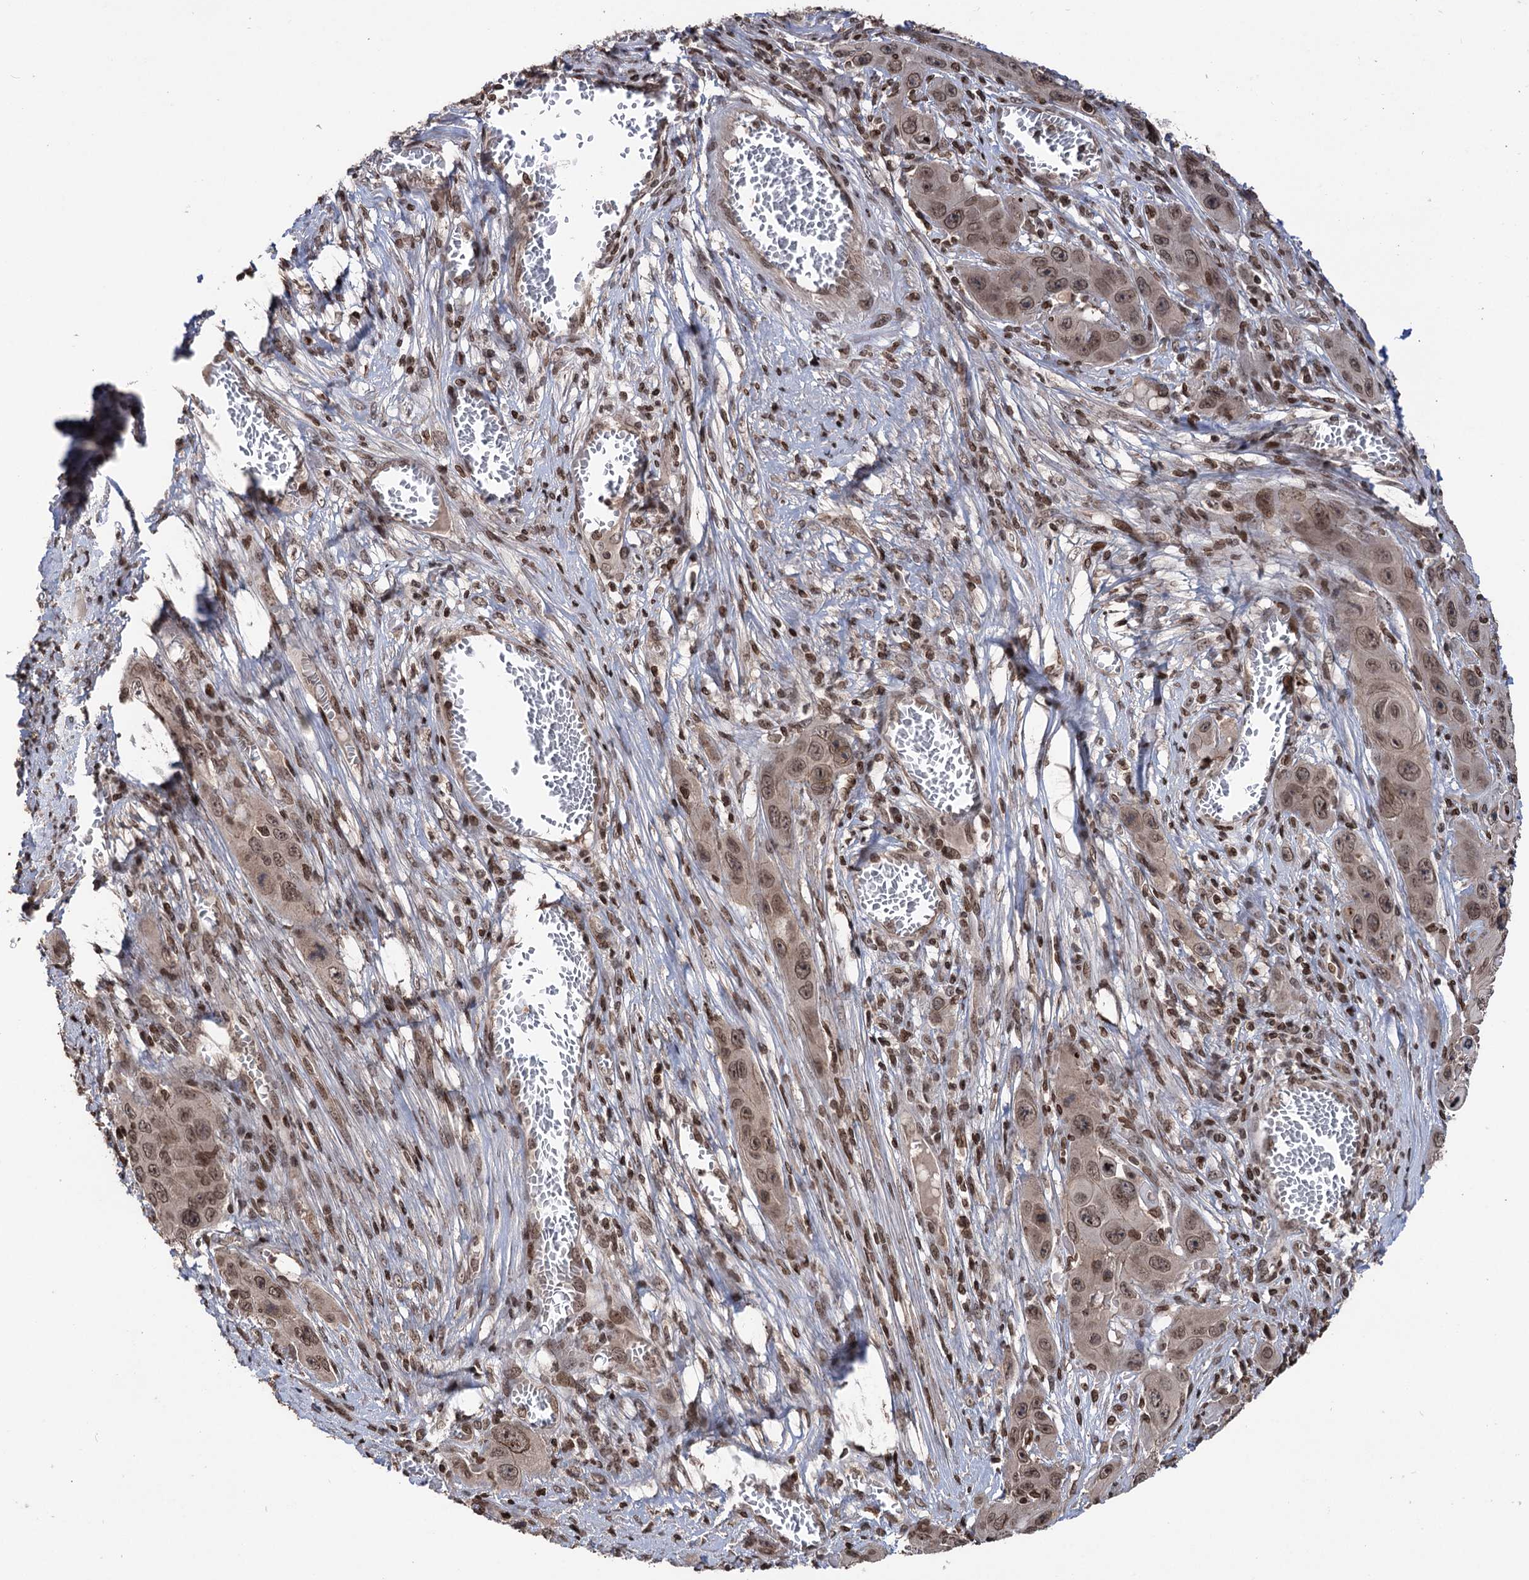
{"staining": {"intensity": "moderate", "quantity": ">75%", "location": "nuclear"}, "tissue": "skin cancer", "cell_type": "Tumor cells", "image_type": "cancer", "snomed": [{"axis": "morphology", "description": "Squamous cell carcinoma, NOS"}, {"axis": "topography", "description": "Skin"}], "caption": "Protein analysis of skin squamous cell carcinoma tissue shows moderate nuclear staining in about >75% of tumor cells. (Stains: DAB in brown, nuclei in blue, Microscopy: brightfield microscopy at high magnification).", "gene": "CCDC77", "patient": {"sex": "male", "age": 55}}